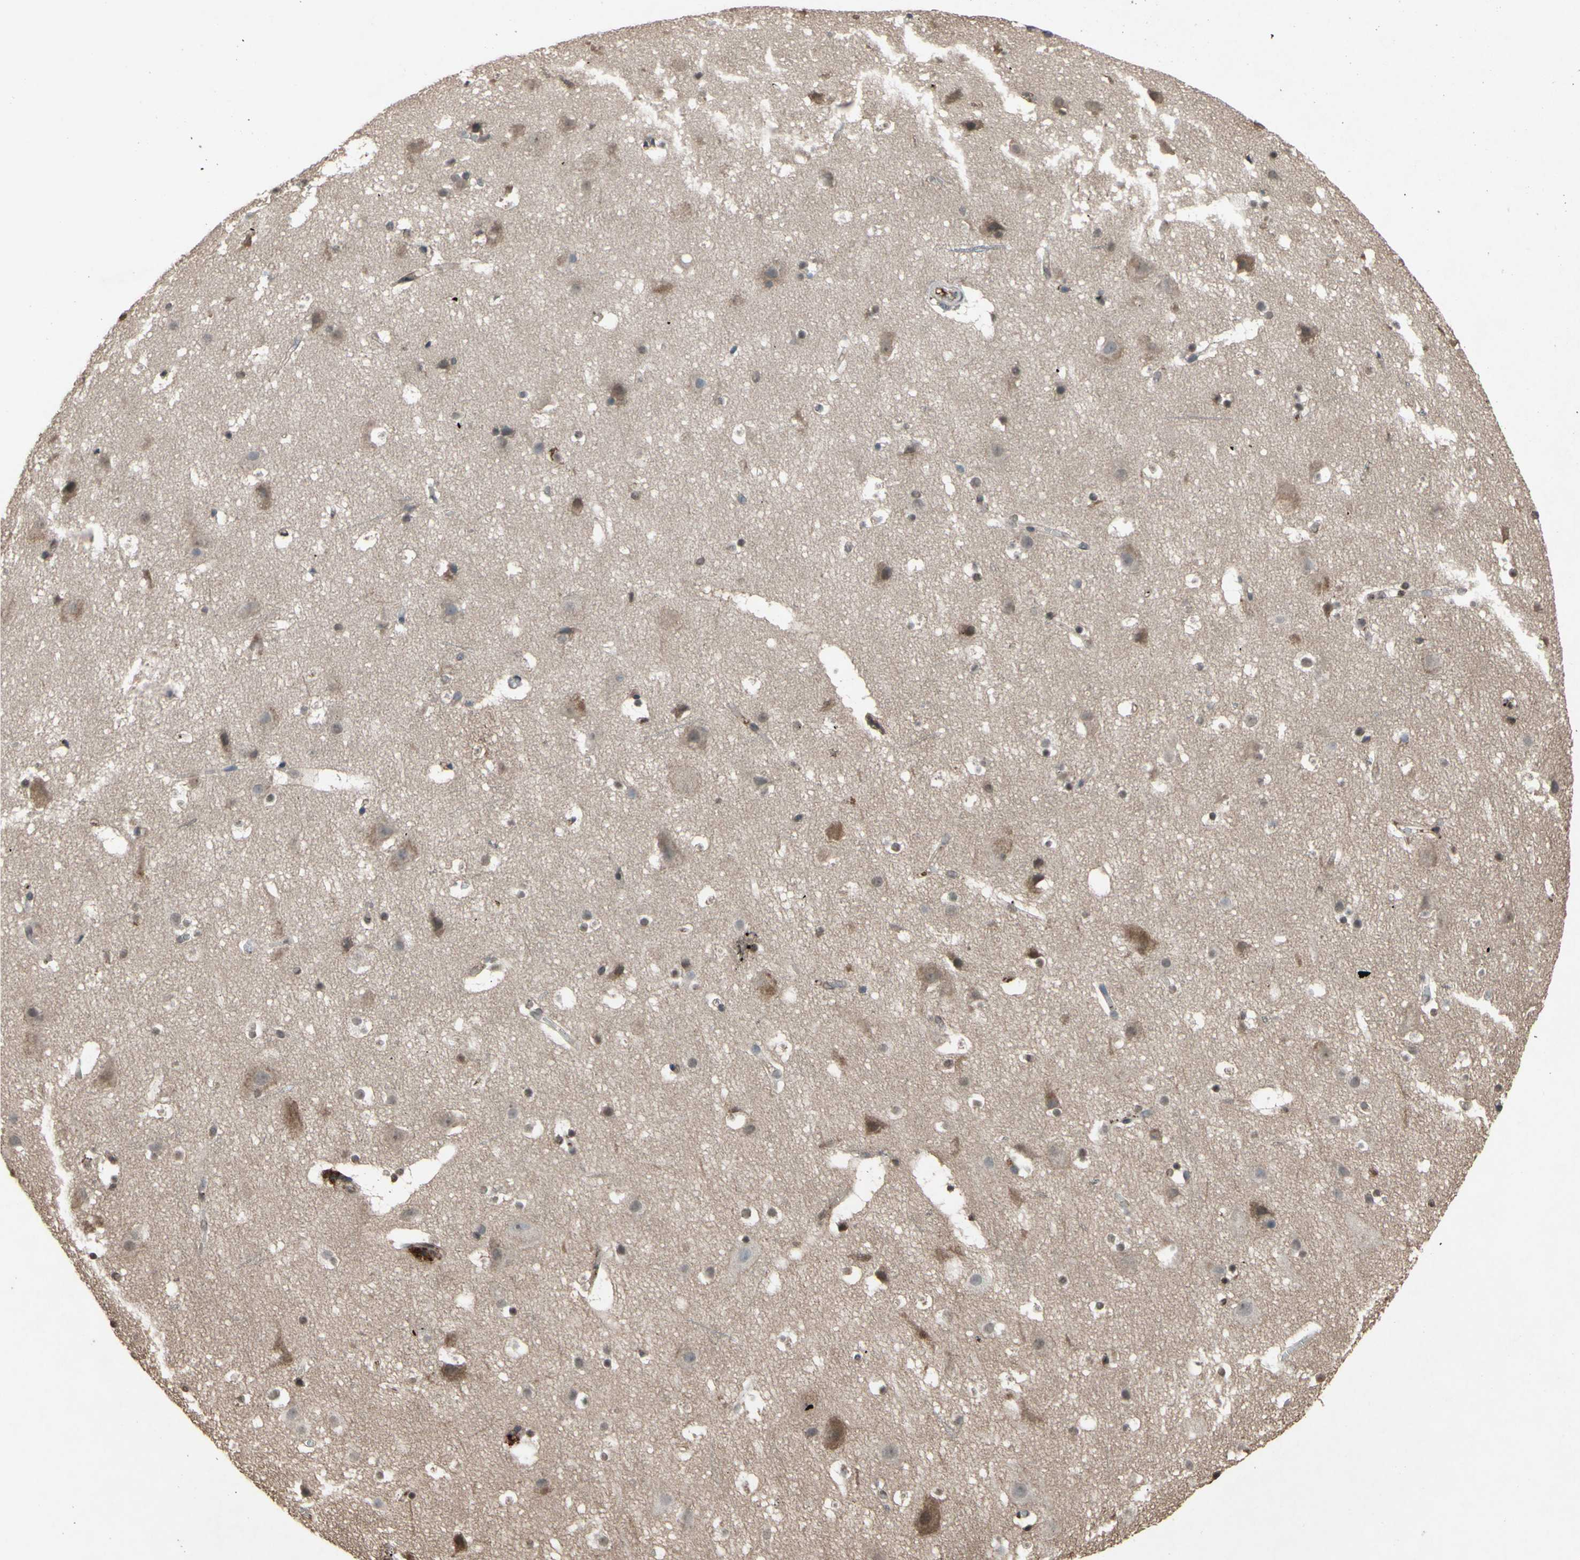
{"staining": {"intensity": "strong", "quantity": ">75%", "location": "cytoplasmic/membranous"}, "tissue": "cerebral cortex", "cell_type": "Endothelial cells", "image_type": "normal", "snomed": [{"axis": "morphology", "description": "Normal tissue, NOS"}, {"axis": "topography", "description": "Cerebral cortex"}], "caption": "The micrograph demonstrates staining of normal cerebral cortex, revealing strong cytoplasmic/membranous protein positivity (brown color) within endothelial cells.", "gene": "PTGDS", "patient": {"sex": "male", "age": 45}}